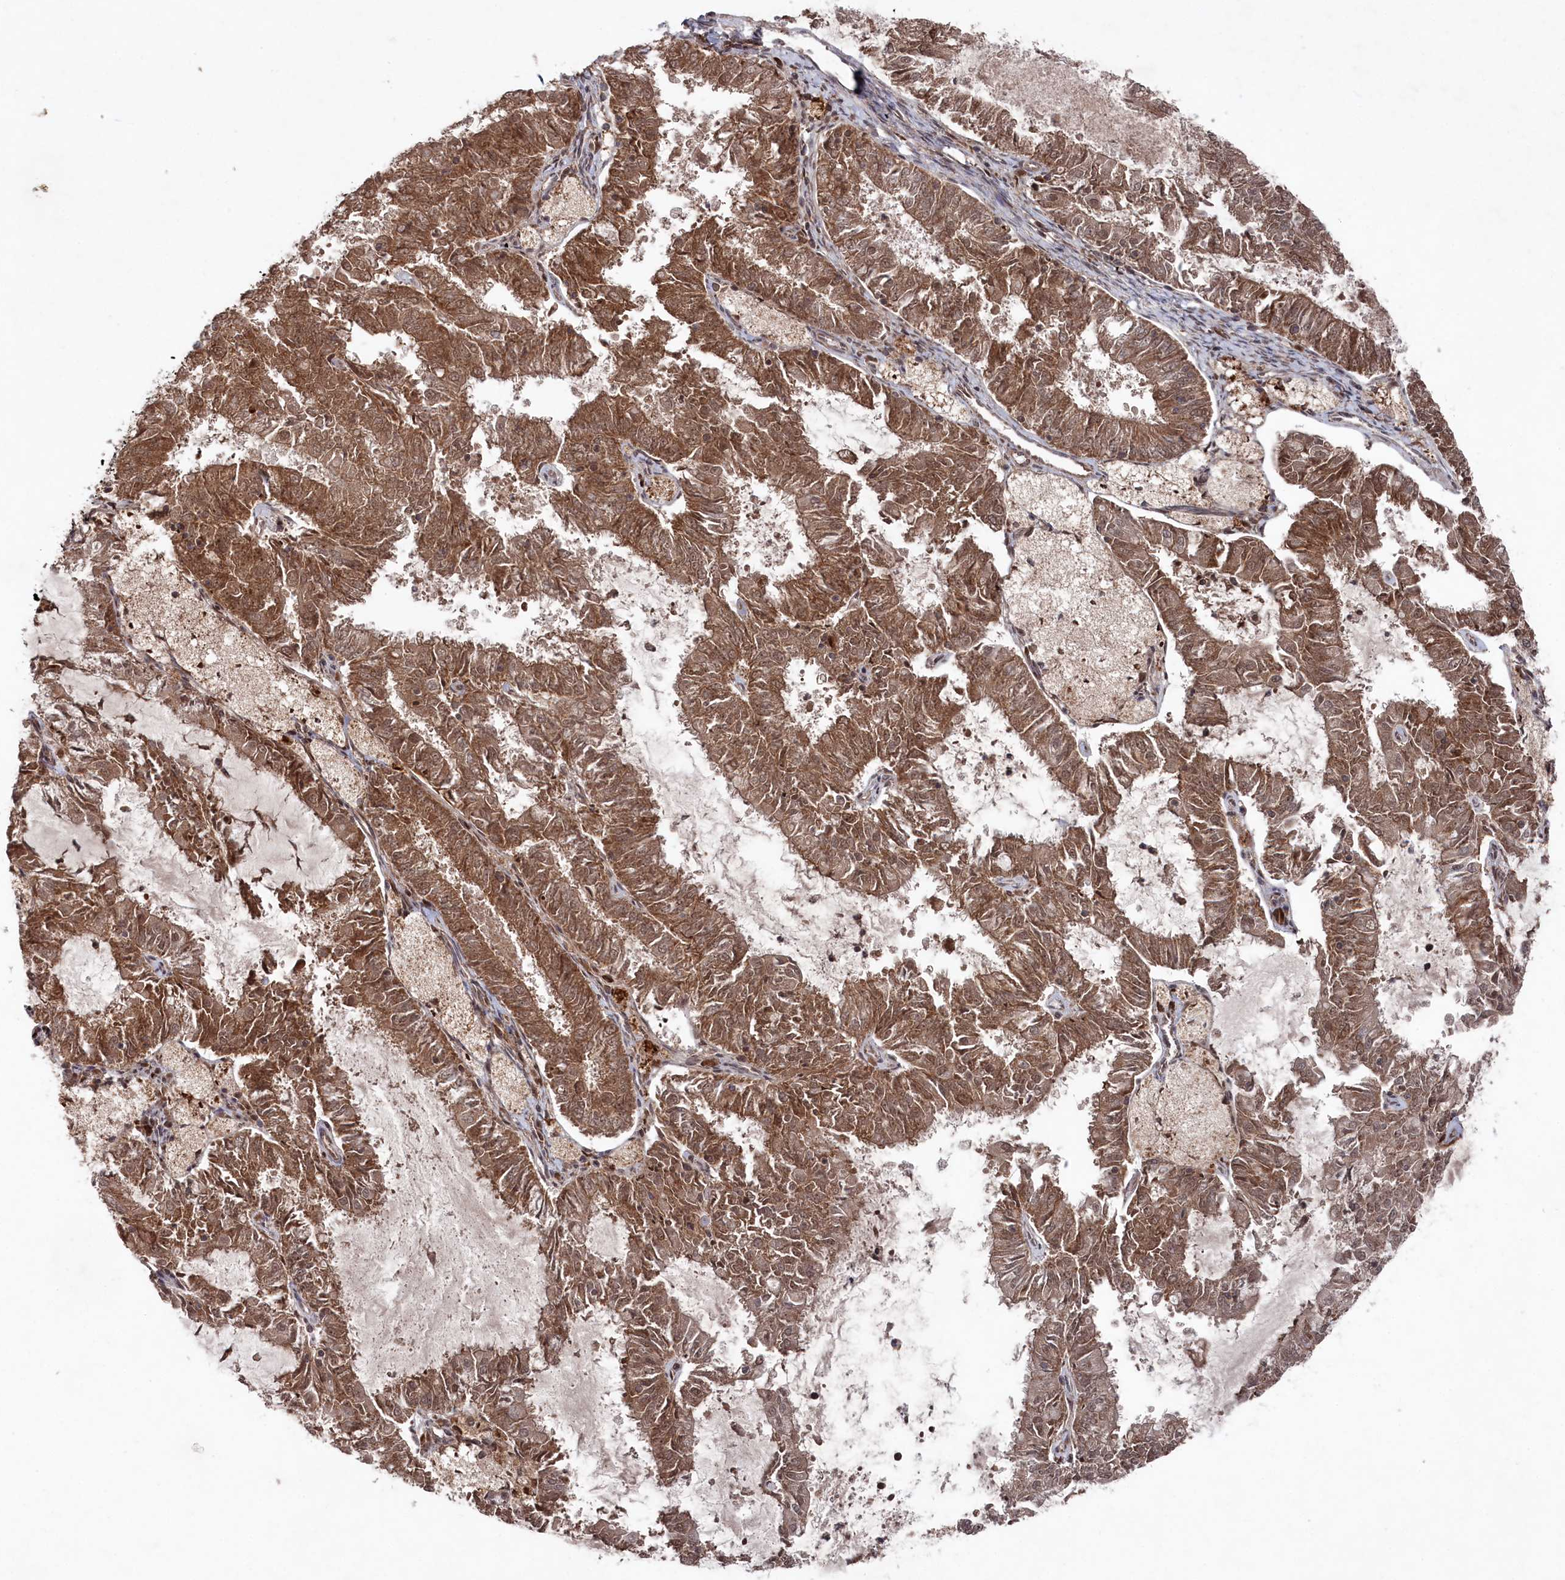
{"staining": {"intensity": "moderate", "quantity": ">75%", "location": "cytoplasmic/membranous,nuclear"}, "tissue": "endometrial cancer", "cell_type": "Tumor cells", "image_type": "cancer", "snomed": [{"axis": "morphology", "description": "Adenocarcinoma, NOS"}, {"axis": "topography", "description": "Endometrium"}], "caption": "Moderate cytoplasmic/membranous and nuclear staining is appreciated in about >75% of tumor cells in endometrial cancer.", "gene": "BORCS7", "patient": {"sex": "female", "age": 57}}